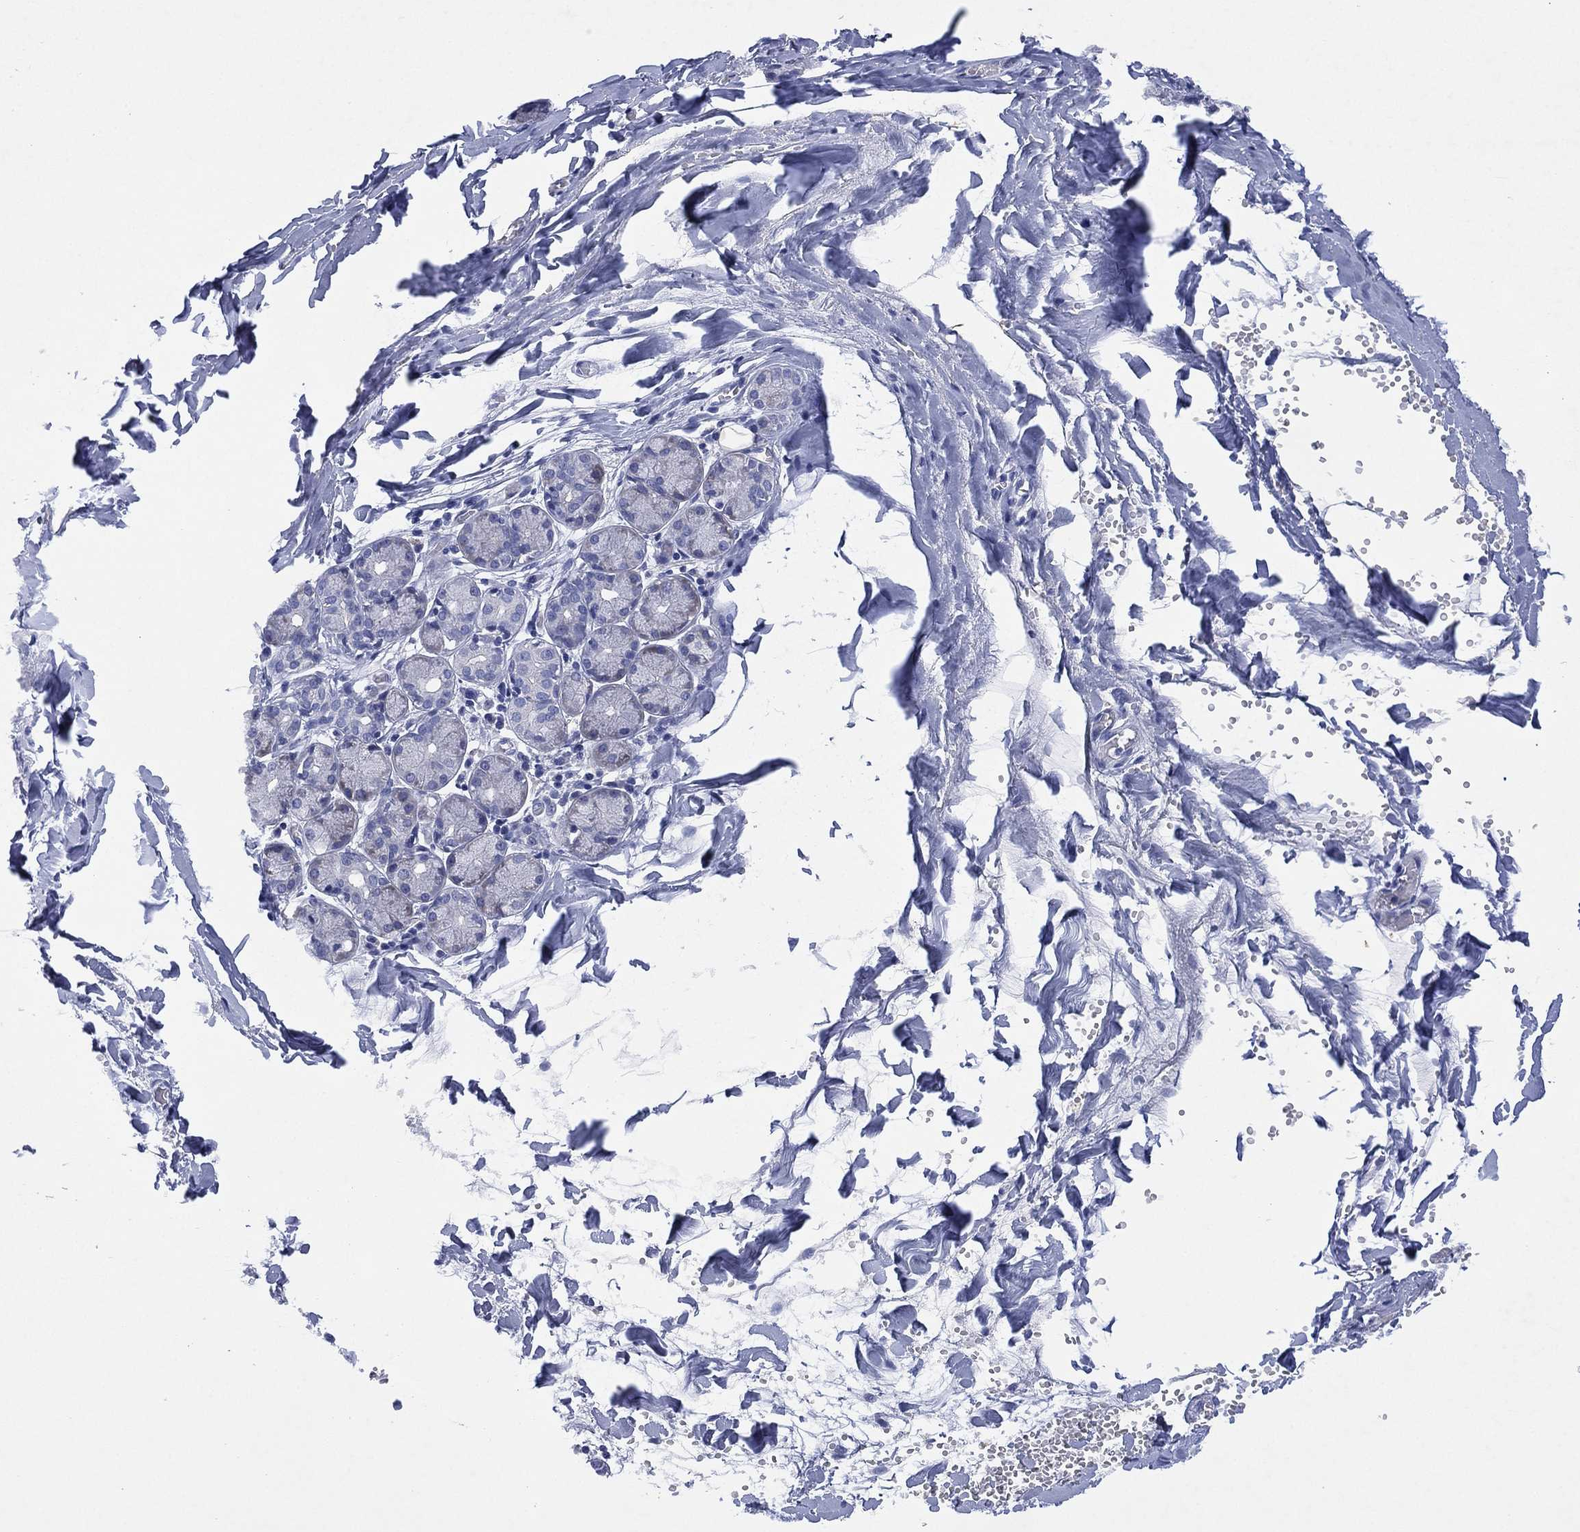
{"staining": {"intensity": "negative", "quantity": "none", "location": "none"}, "tissue": "salivary gland", "cell_type": "Glandular cells", "image_type": "normal", "snomed": [{"axis": "morphology", "description": "Normal tissue, NOS"}, {"axis": "topography", "description": "Salivary gland"}, {"axis": "topography", "description": "Peripheral nerve tissue"}], "caption": "Salivary gland stained for a protein using IHC reveals no positivity glandular cells.", "gene": "CHRNA3", "patient": {"sex": "female", "age": 24}}